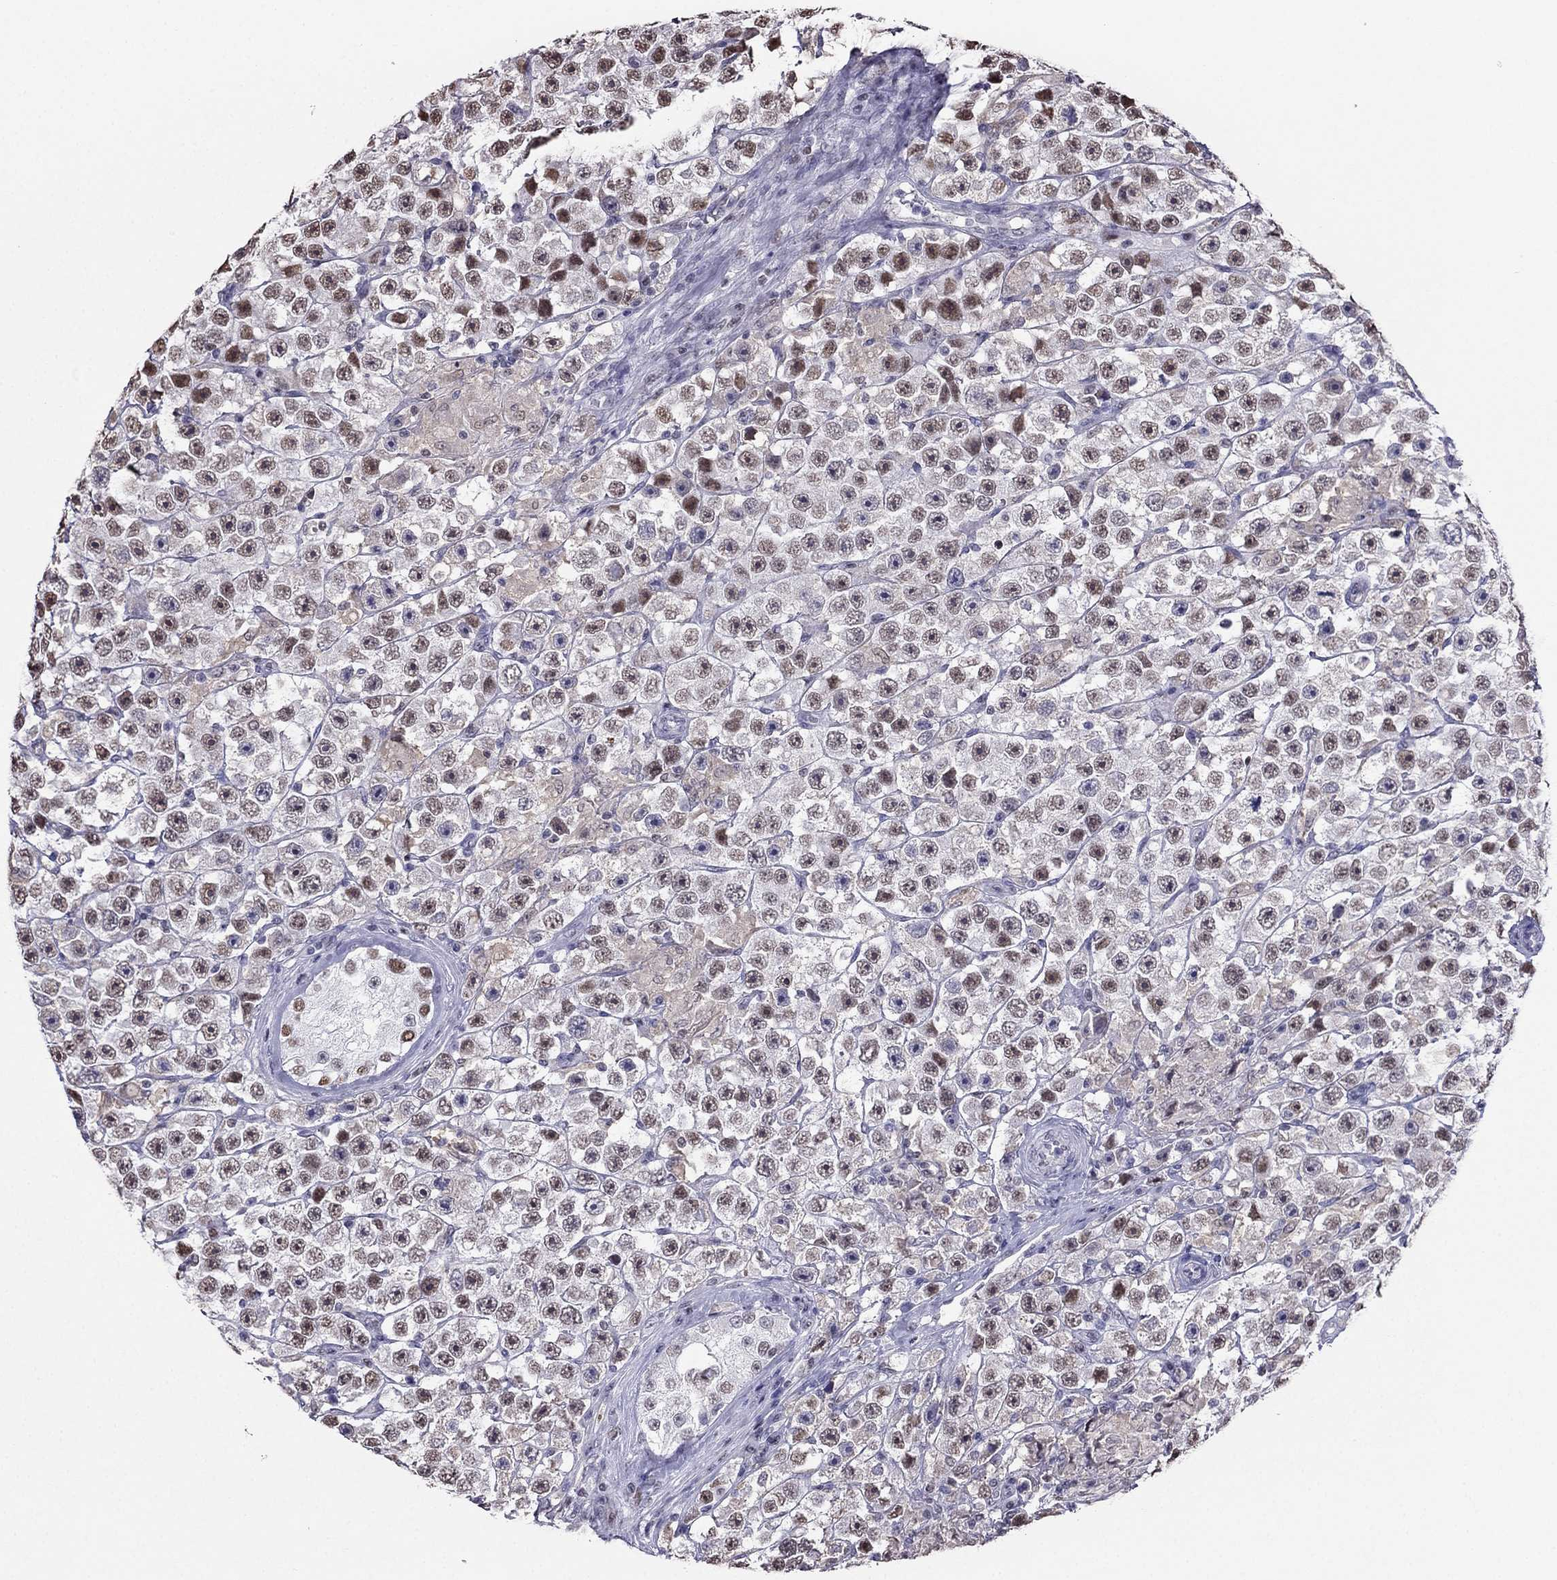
{"staining": {"intensity": "moderate", "quantity": "<25%", "location": "nuclear"}, "tissue": "testis cancer", "cell_type": "Tumor cells", "image_type": "cancer", "snomed": [{"axis": "morphology", "description": "Seminoma, NOS"}, {"axis": "topography", "description": "Testis"}], "caption": "Seminoma (testis) stained with immunohistochemistry (IHC) shows moderate nuclear expression in approximately <25% of tumor cells.", "gene": "PPM1G", "patient": {"sex": "male", "age": 45}}